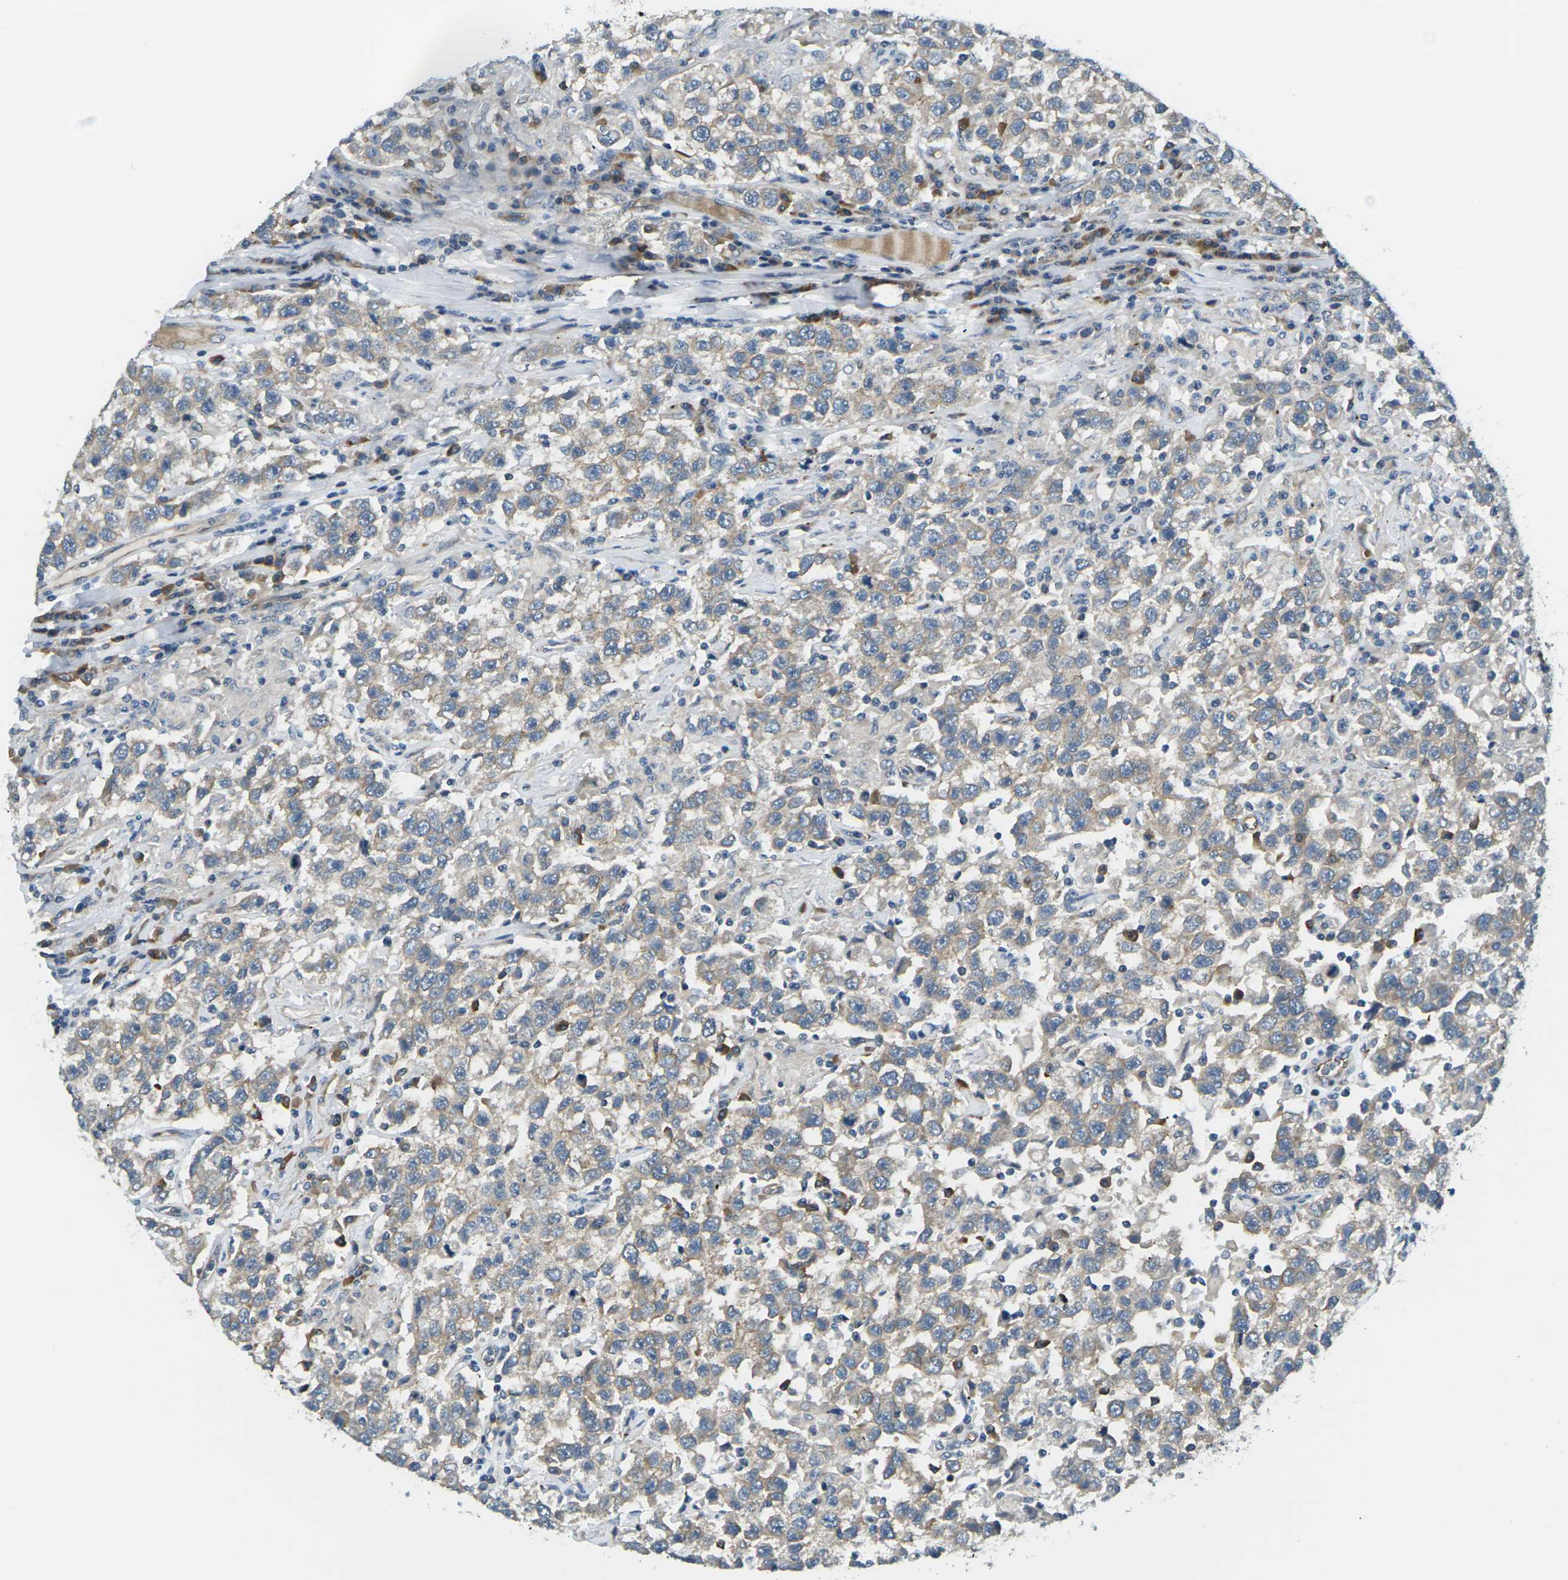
{"staining": {"intensity": "weak", "quantity": "25%-75%", "location": "cytoplasmic/membranous"}, "tissue": "testis cancer", "cell_type": "Tumor cells", "image_type": "cancer", "snomed": [{"axis": "morphology", "description": "Seminoma, NOS"}, {"axis": "topography", "description": "Testis"}], "caption": "Protein expression analysis of testis cancer (seminoma) demonstrates weak cytoplasmic/membranous staining in approximately 25%-75% of tumor cells. The staining is performed using DAB (3,3'-diaminobenzidine) brown chromogen to label protein expression. The nuclei are counter-stained blue using hematoxylin.", "gene": "SLC13A3", "patient": {"sex": "male", "age": 41}}